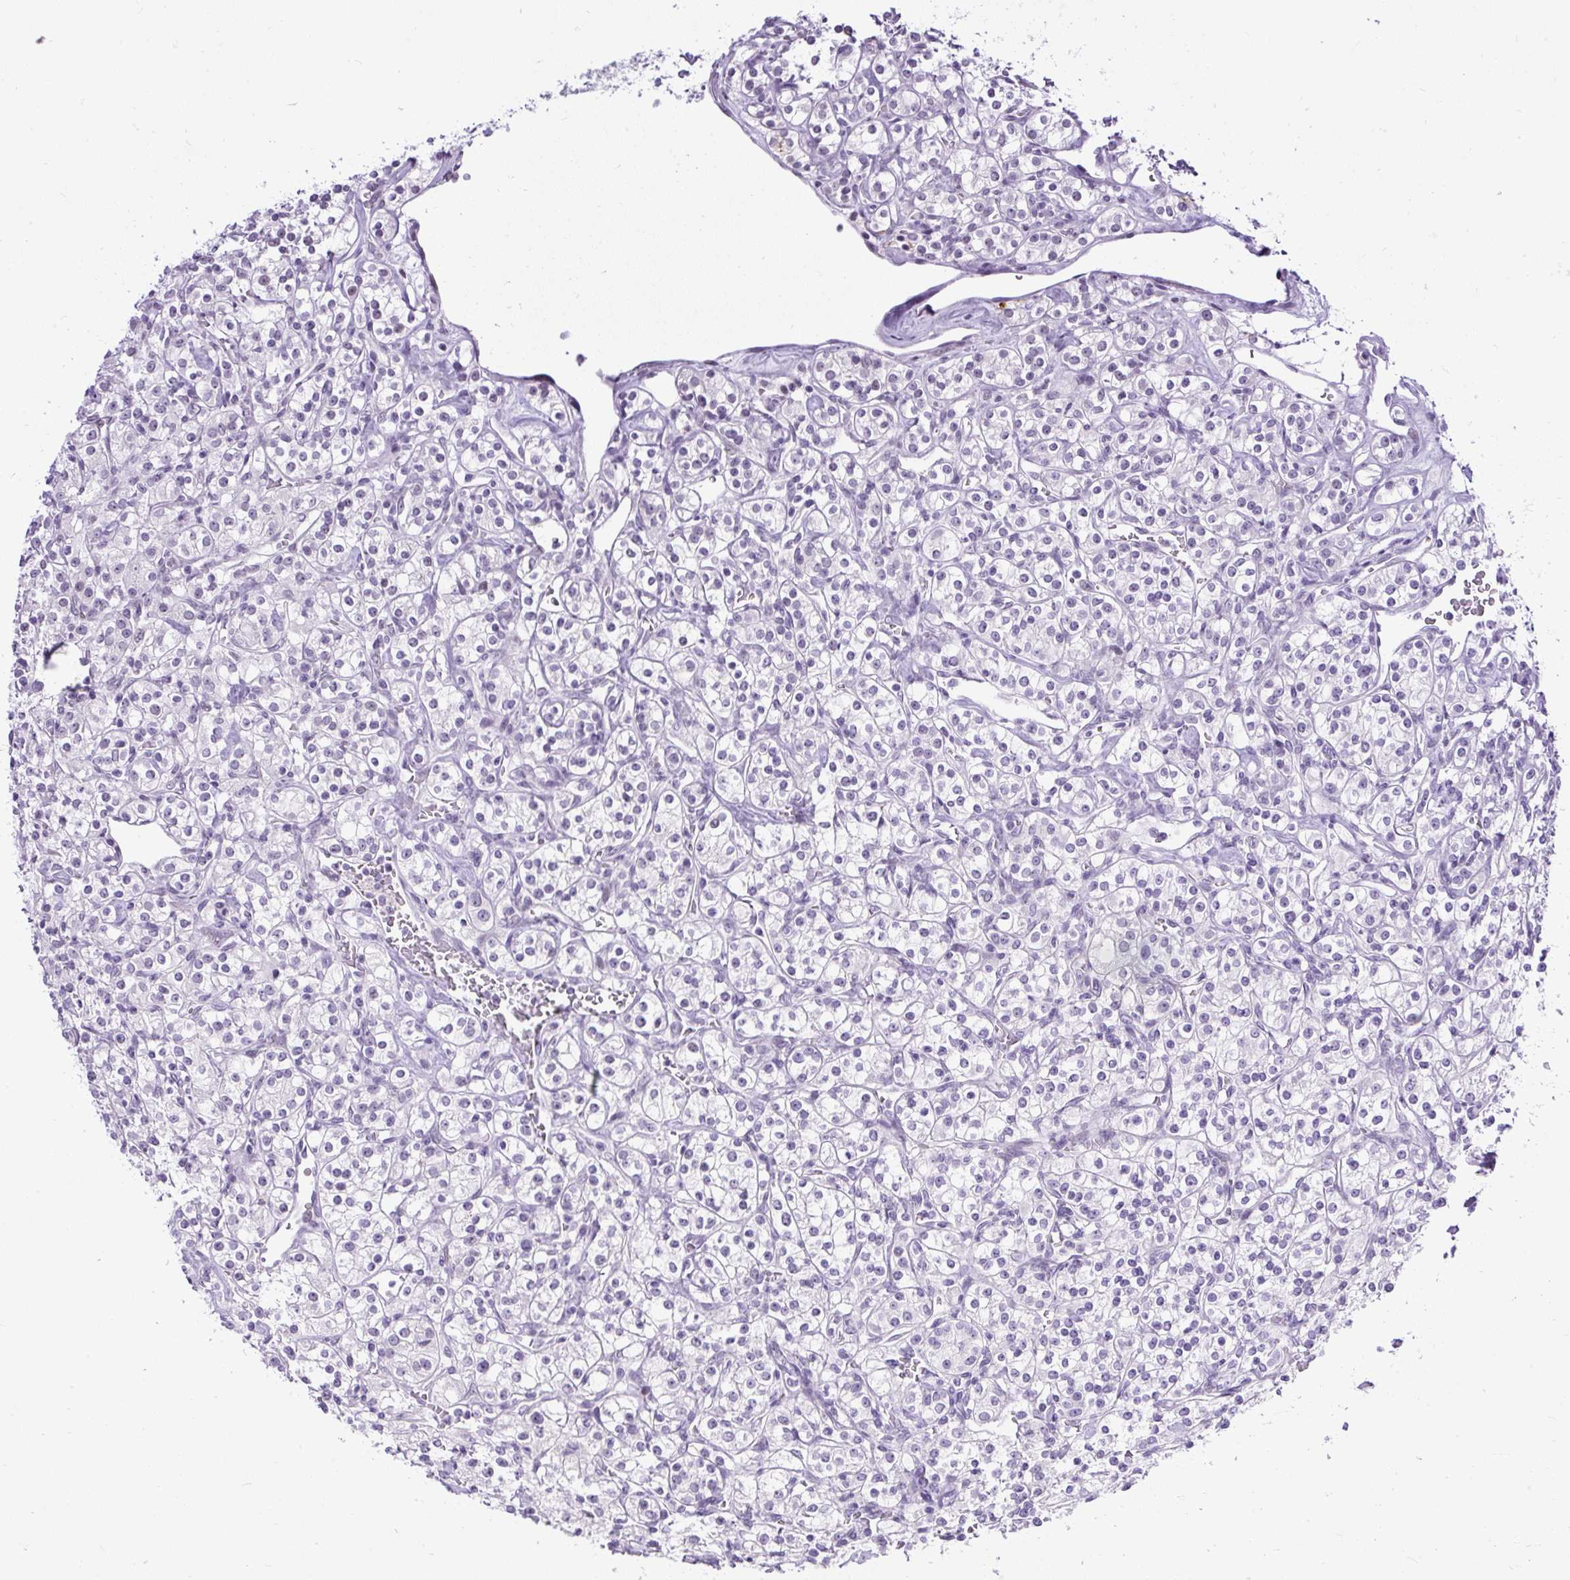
{"staining": {"intensity": "negative", "quantity": "none", "location": "none"}, "tissue": "renal cancer", "cell_type": "Tumor cells", "image_type": "cancer", "snomed": [{"axis": "morphology", "description": "Adenocarcinoma, NOS"}, {"axis": "topography", "description": "Kidney"}], "caption": "Micrograph shows no significant protein positivity in tumor cells of renal adenocarcinoma. Nuclei are stained in blue.", "gene": "WNT10B", "patient": {"sex": "male", "age": 77}}